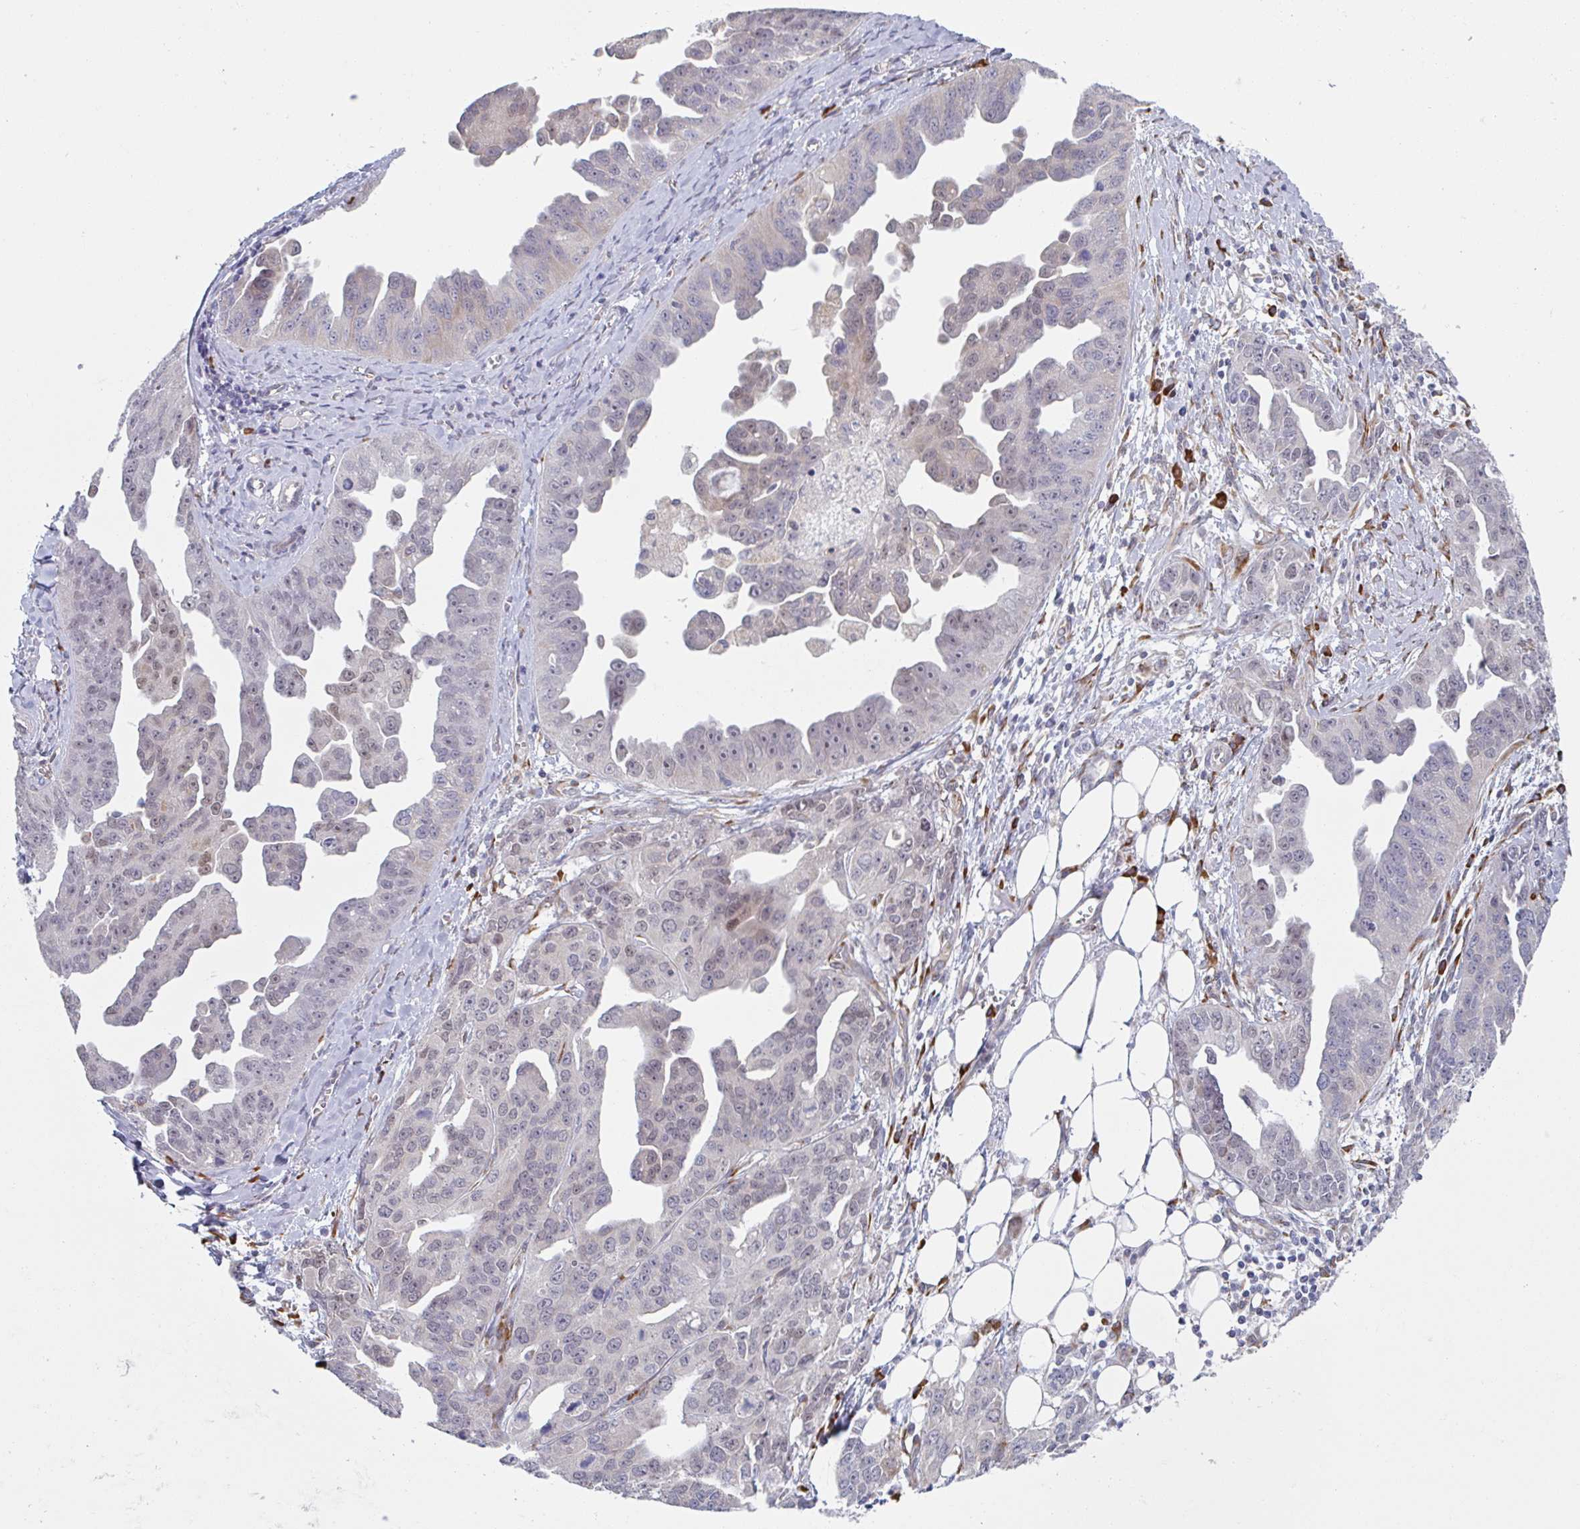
{"staining": {"intensity": "negative", "quantity": "none", "location": "none"}, "tissue": "ovarian cancer", "cell_type": "Tumor cells", "image_type": "cancer", "snomed": [{"axis": "morphology", "description": "Cystadenocarcinoma, serous, NOS"}, {"axis": "topography", "description": "Ovary"}], "caption": "Tumor cells are negative for protein expression in human ovarian cancer (serous cystadenocarcinoma). (DAB immunohistochemistry (IHC), high magnification).", "gene": "TRAPPC10", "patient": {"sex": "female", "age": 75}}